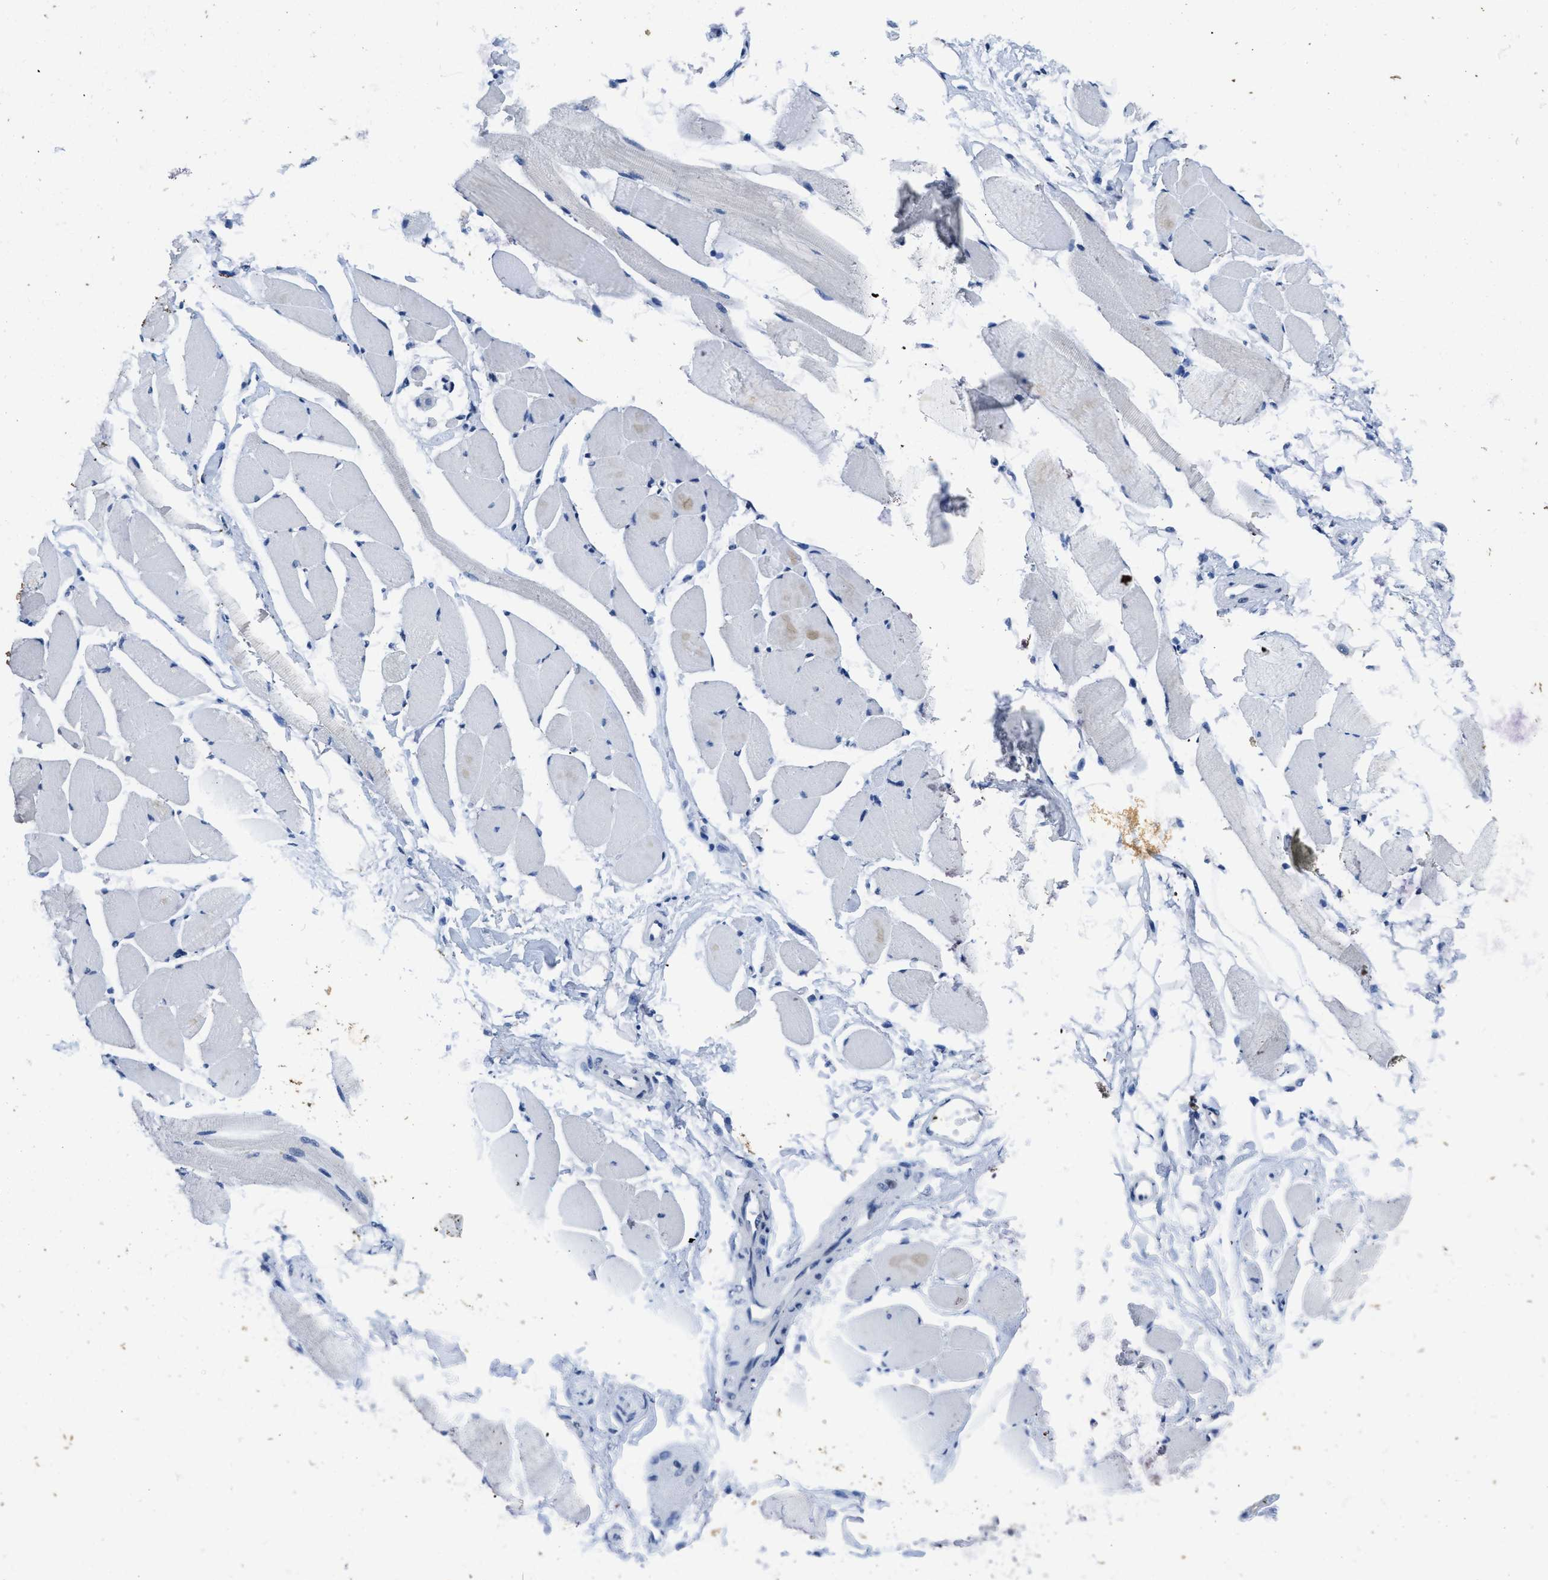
{"staining": {"intensity": "negative", "quantity": "none", "location": "none"}, "tissue": "skeletal muscle", "cell_type": "Myocytes", "image_type": "normal", "snomed": [{"axis": "morphology", "description": "Normal tissue, NOS"}, {"axis": "topography", "description": "Skeletal muscle"}, {"axis": "topography", "description": "Peripheral nerve tissue"}], "caption": "The immunohistochemistry (IHC) micrograph has no significant positivity in myocytes of skeletal muscle. (DAB immunohistochemistry (IHC), high magnification).", "gene": "ITGA2B", "patient": {"sex": "female", "age": 84}}